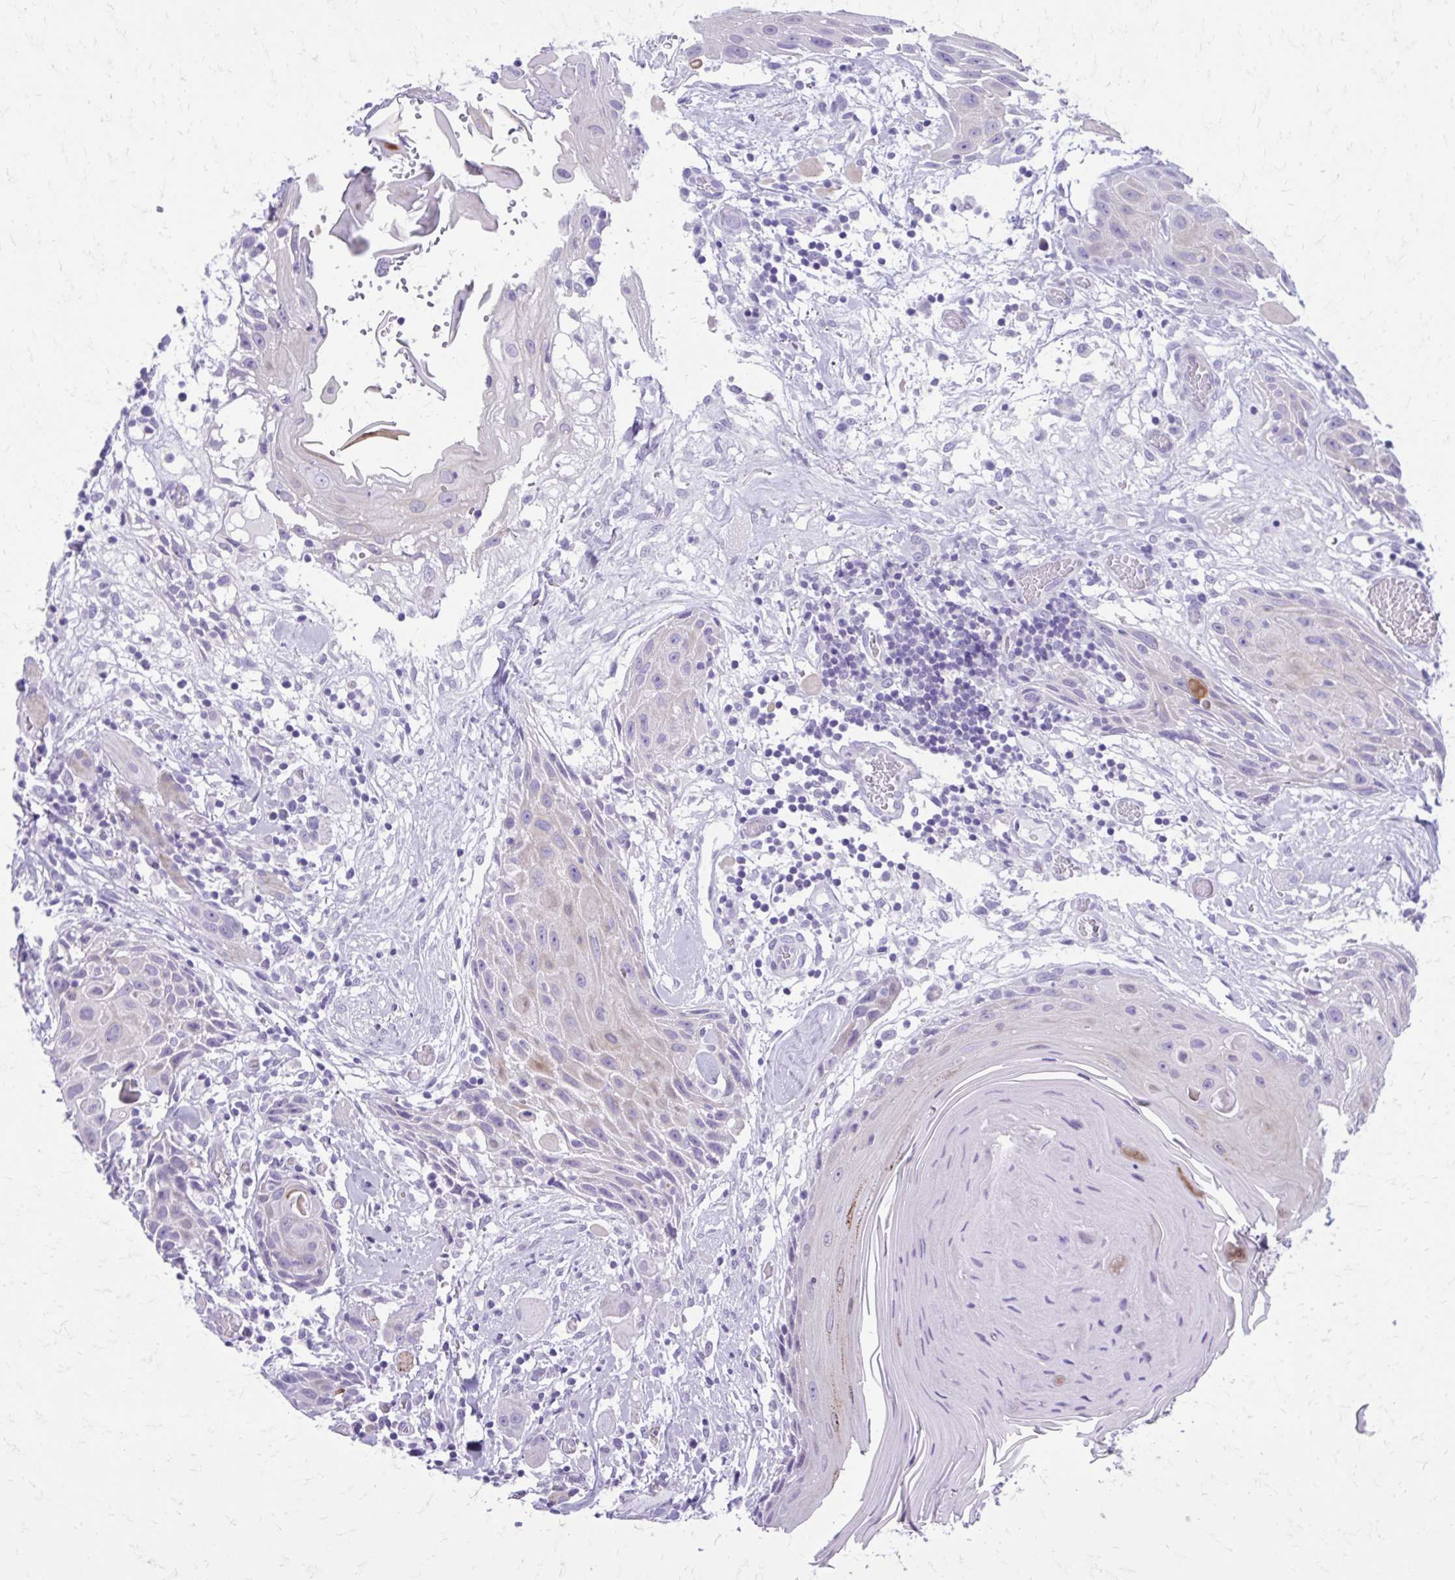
{"staining": {"intensity": "negative", "quantity": "none", "location": "none"}, "tissue": "head and neck cancer", "cell_type": "Tumor cells", "image_type": "cancer", "snomed": [{"axis": "morphology", "description": "Squamous cell carcinoma, NOS"}, {"axis": "topography", "description": "Oral tissue"}, {"axis": "topography", "description": "Head-Neck"}], "caption": "High power microscopy micrograph of an IHC micrograph of head and neck squamous cell carcinoma, revealing no significant staining in tumor cells.", "gene": "LCN15", "patient": {"sex": "male", "age": 49}}